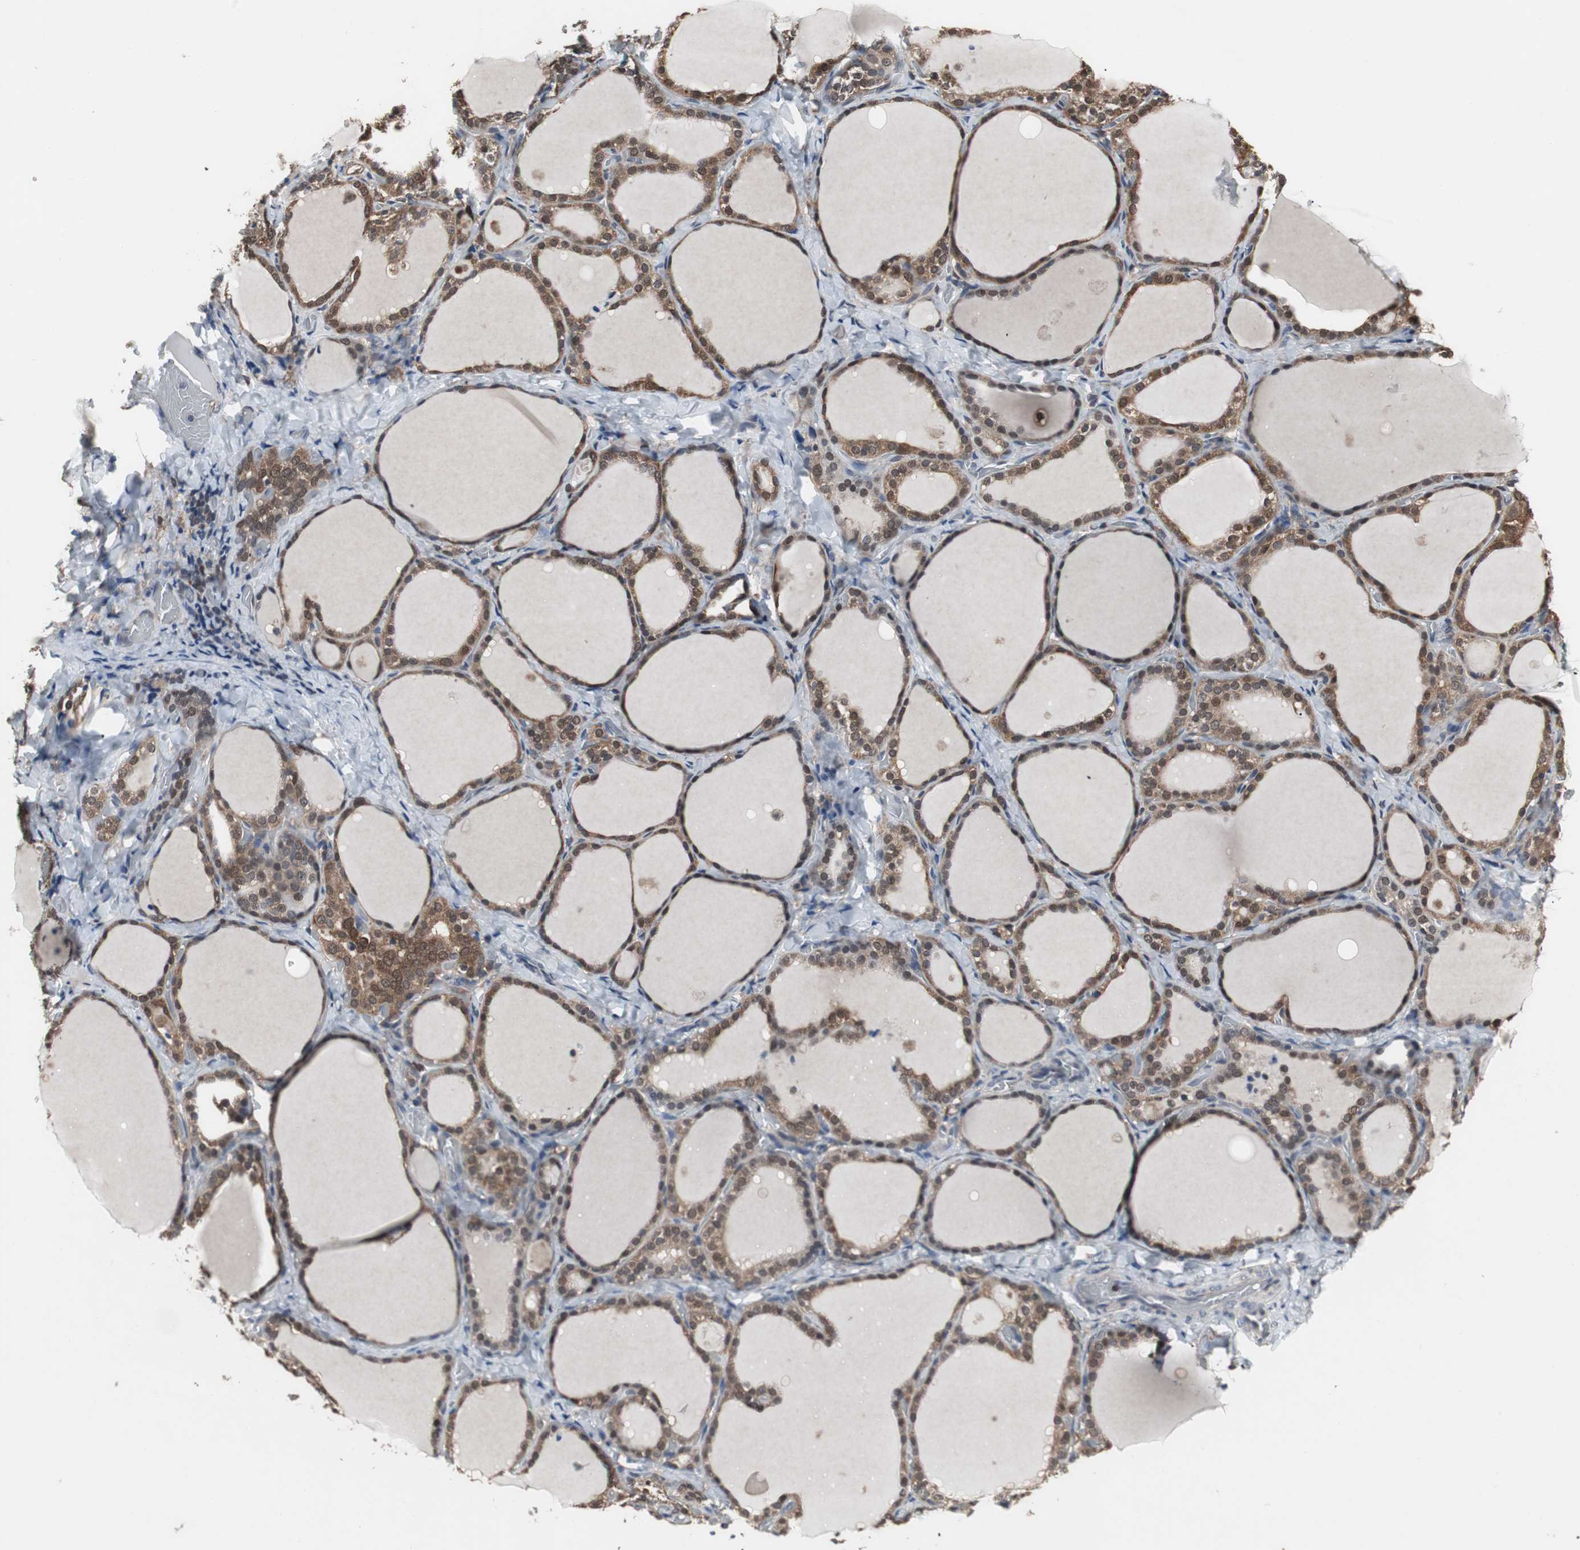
{"staining": {"intensity": "moderate", "quantity": ">75%", "location": "cytoplasmic/membranous,nuclear"}, "tissue": "thyroid gland", "cell_type": "Glandular cells", "image_type": "normal", "snomed": [{"axis": "morphology", "description": "Normal tissue, NOS"}, {"axis": "morphology", "description": "Papillary adenocarcinoma, NOS"}, {"axis": "topography", "description": "Thyroid gland"}], "caption": "IHC (DAB) staining of unremarkable human thyroid gland exhibits moderate cytoplasmic/membranous,nuclear protein staining in approximately >75% of glandular cells.", "gene": "ZSCAN22", "patient": {"sex": "female", "age": 30}}